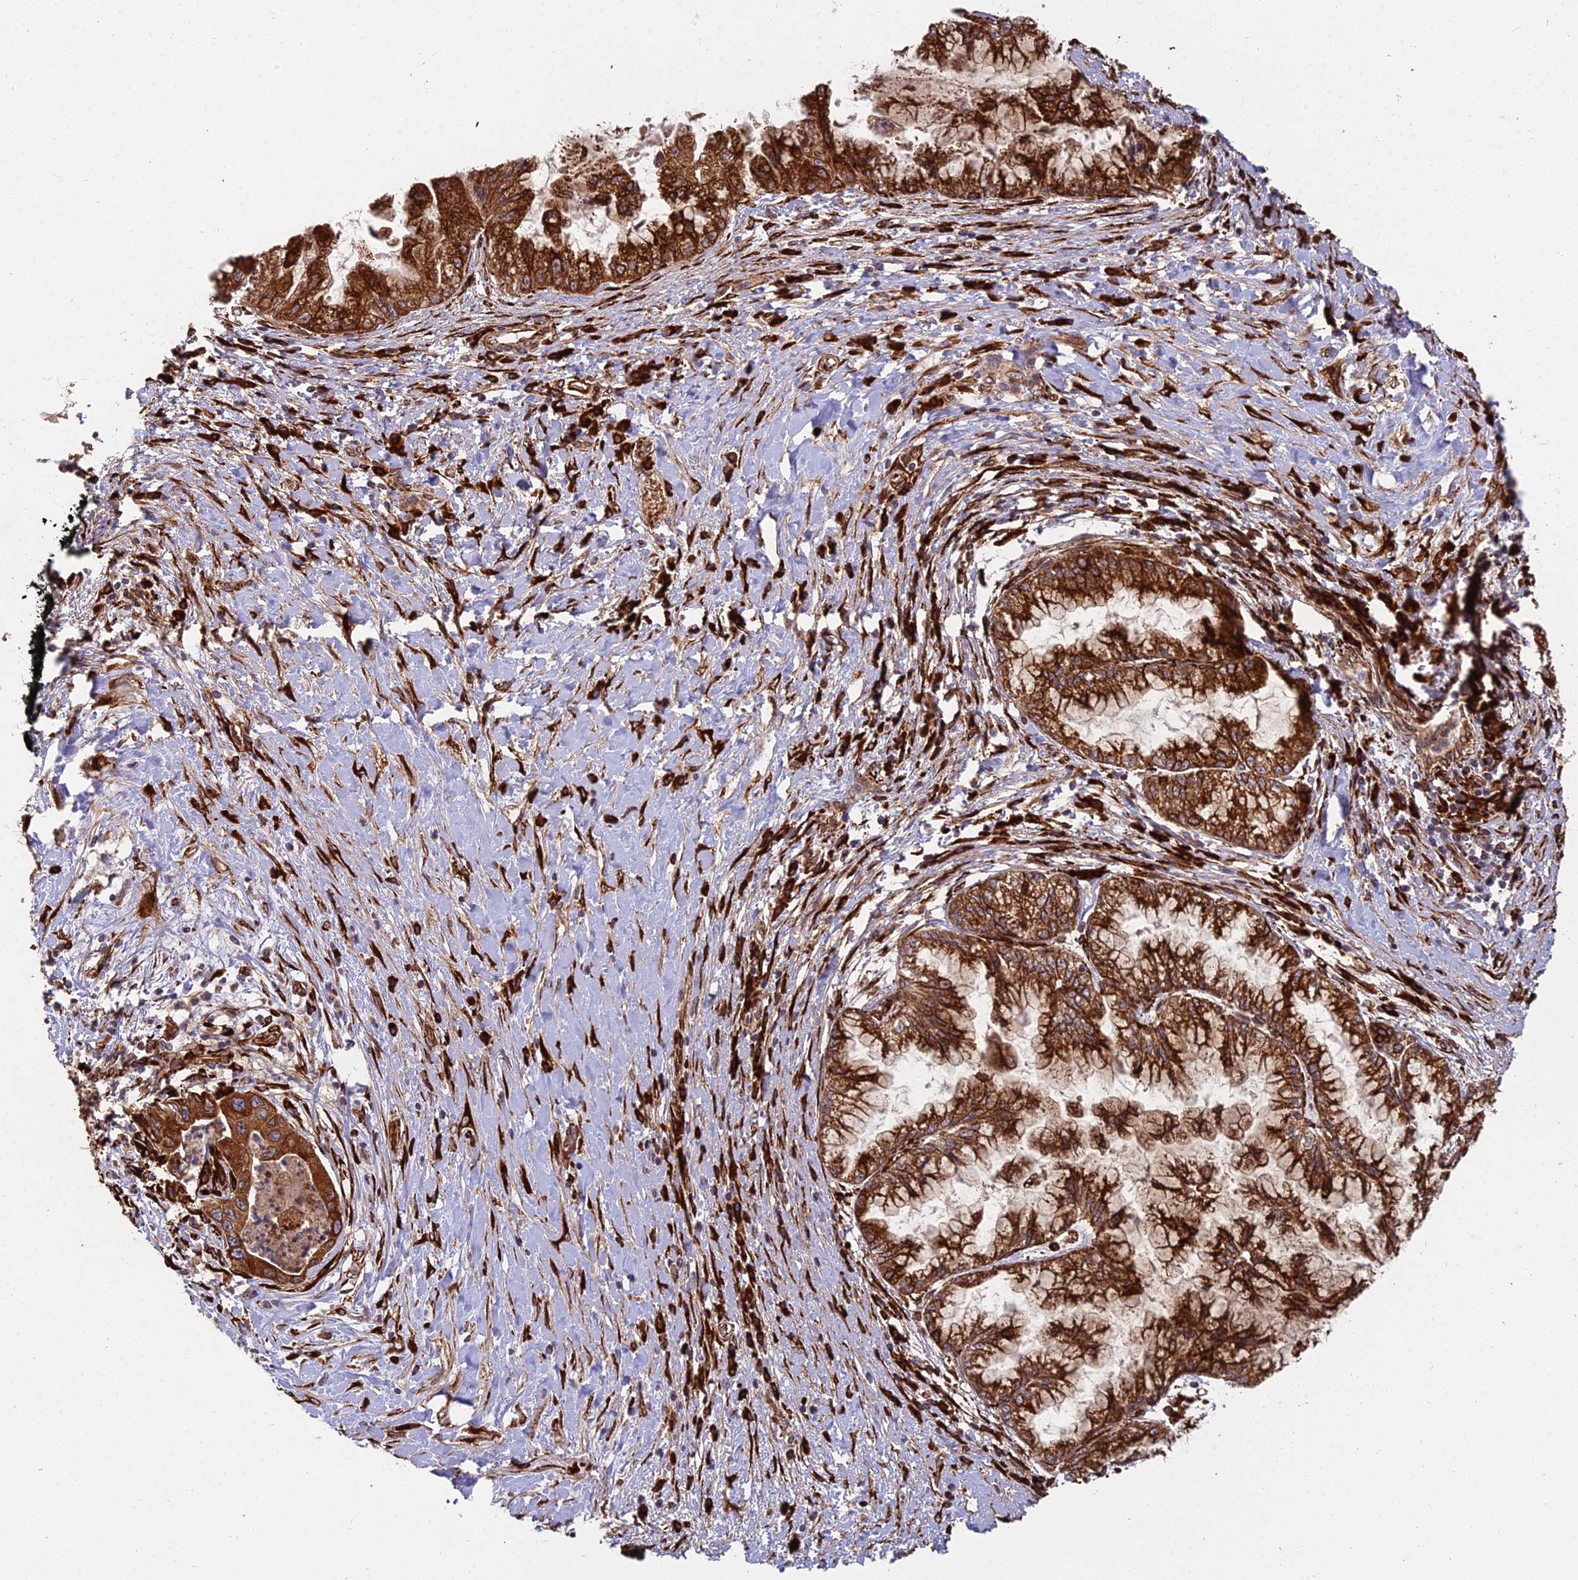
{"staining": {"intensity": "strong", "quantity": ">75%", "location": "cytoplasmic/membranous"}, "tissue": "pancreatic cancer", "cell_type": "Tumor cells", "image_type": "cancer", "snomed": [{"axis": "morphology", "description": "Adenocarcinoma, NOS"}, {"axis": "topography", "description": "Pancreas"}], "caption": "The histopathology image displays a brown stain indicating the presence of a protein in the cytoplasmic/membranous of tumor cells in pancreatic cancer (adenocarcinoma). The staining is performed using DAB (3,3'-diaminobenzidine) brown chromogen to label protein expression. The nuclei are counter-stained blue using hematoxylin.", "gene": "NDUFAF7", "patient": {"sex": "male", "age": 73}}